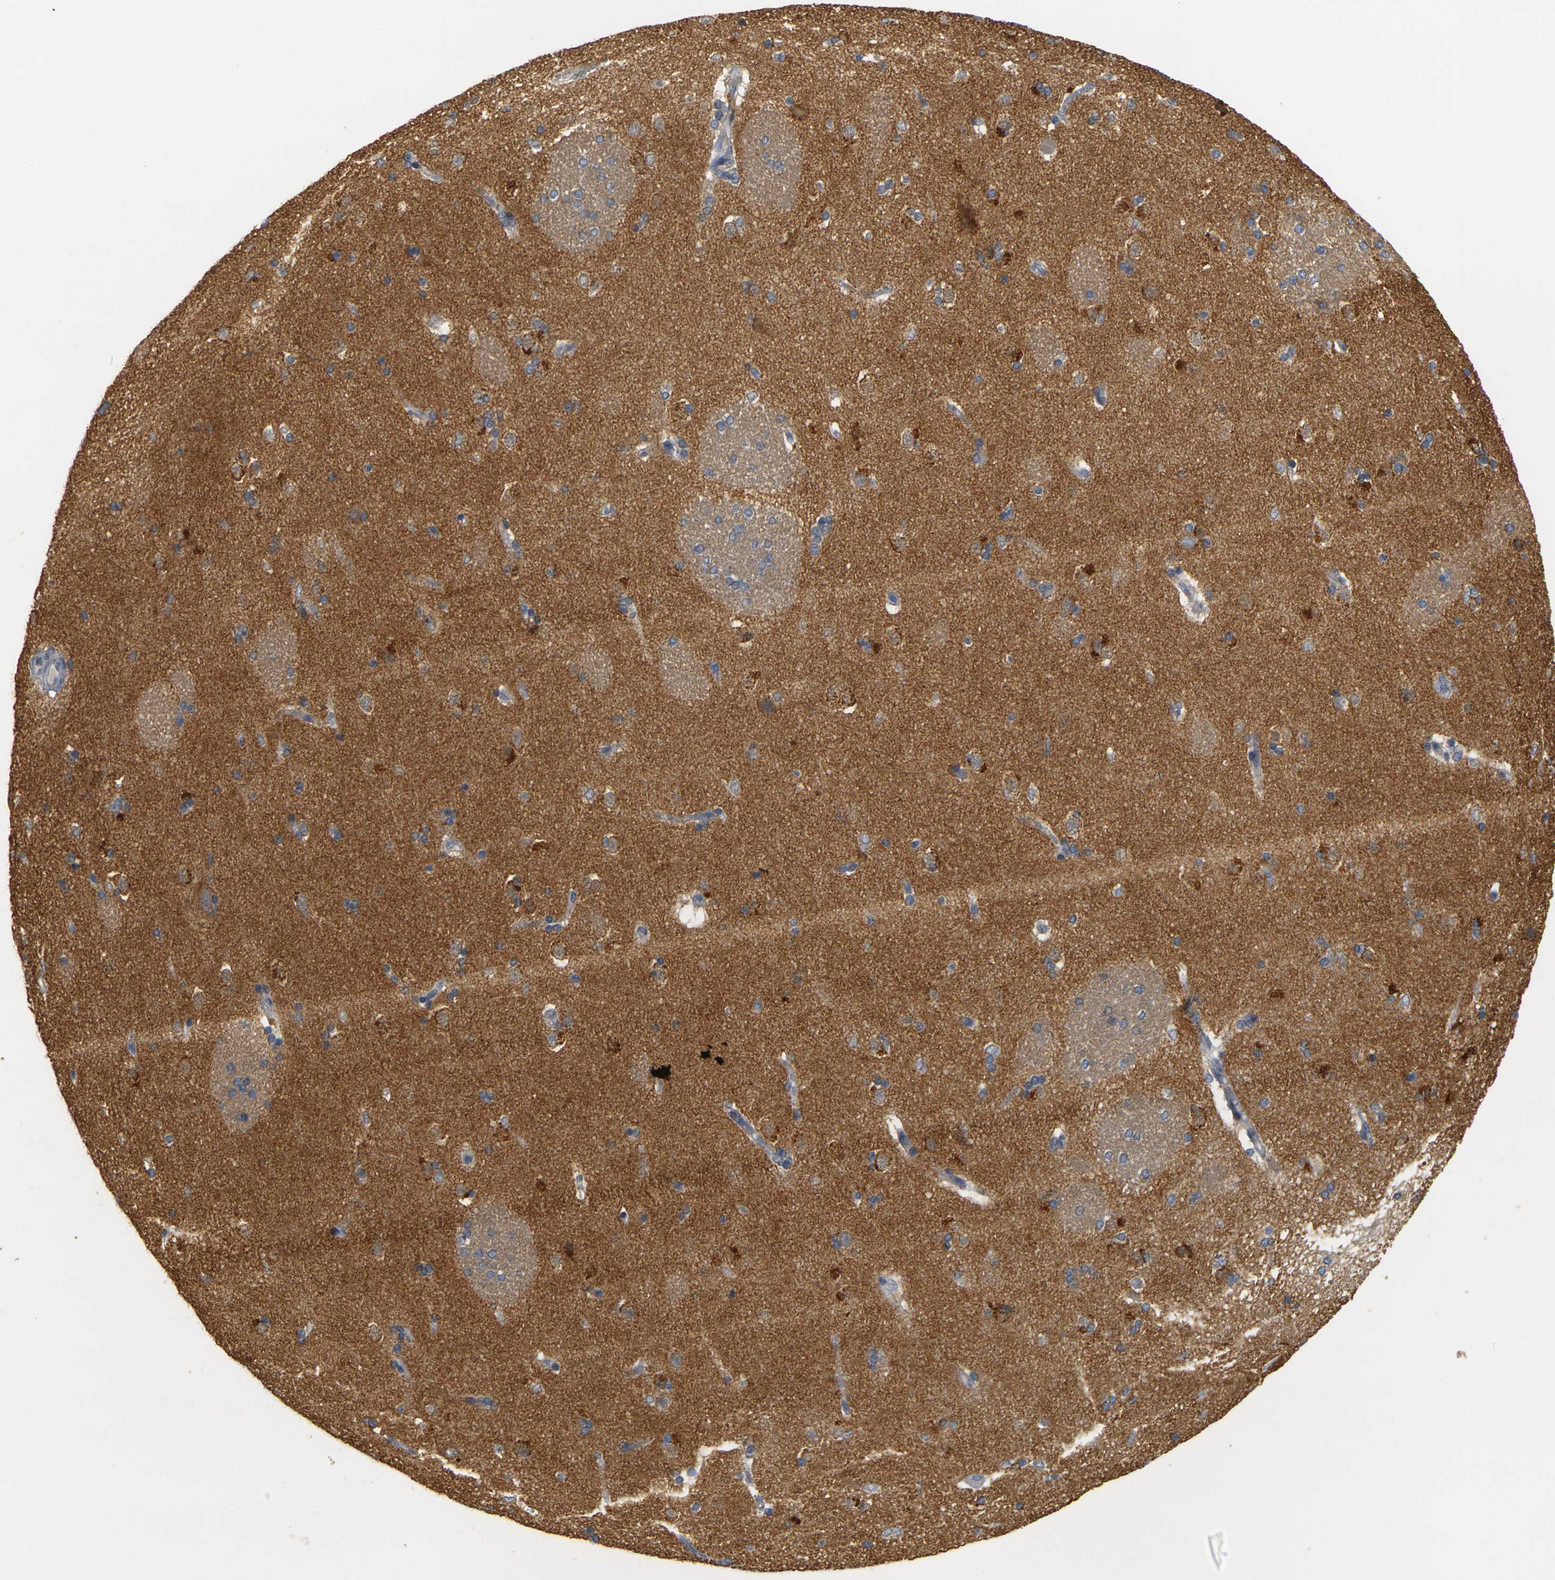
{"staining": {"intensity": "moderate", "quantity": "<25%", "location": "cytoplasmic/membranous"}, "tissue": "caudate", "cell_type": "Glial cells", "image_type": "normal", "snomed": [{"axis": "morphology", "description": "Normal tissue, NOS"}, {"axis": "topography", "description": "Lateral ventricle wall"}], "caption": "DAB immunohistochemical staining of normal caudate demonstrates moderate cytoplasmic/membranous protein expression in approximately <25% of glial cells.", "gene": "GDAP1", "patient": {"sex": "female", "age": 19}}